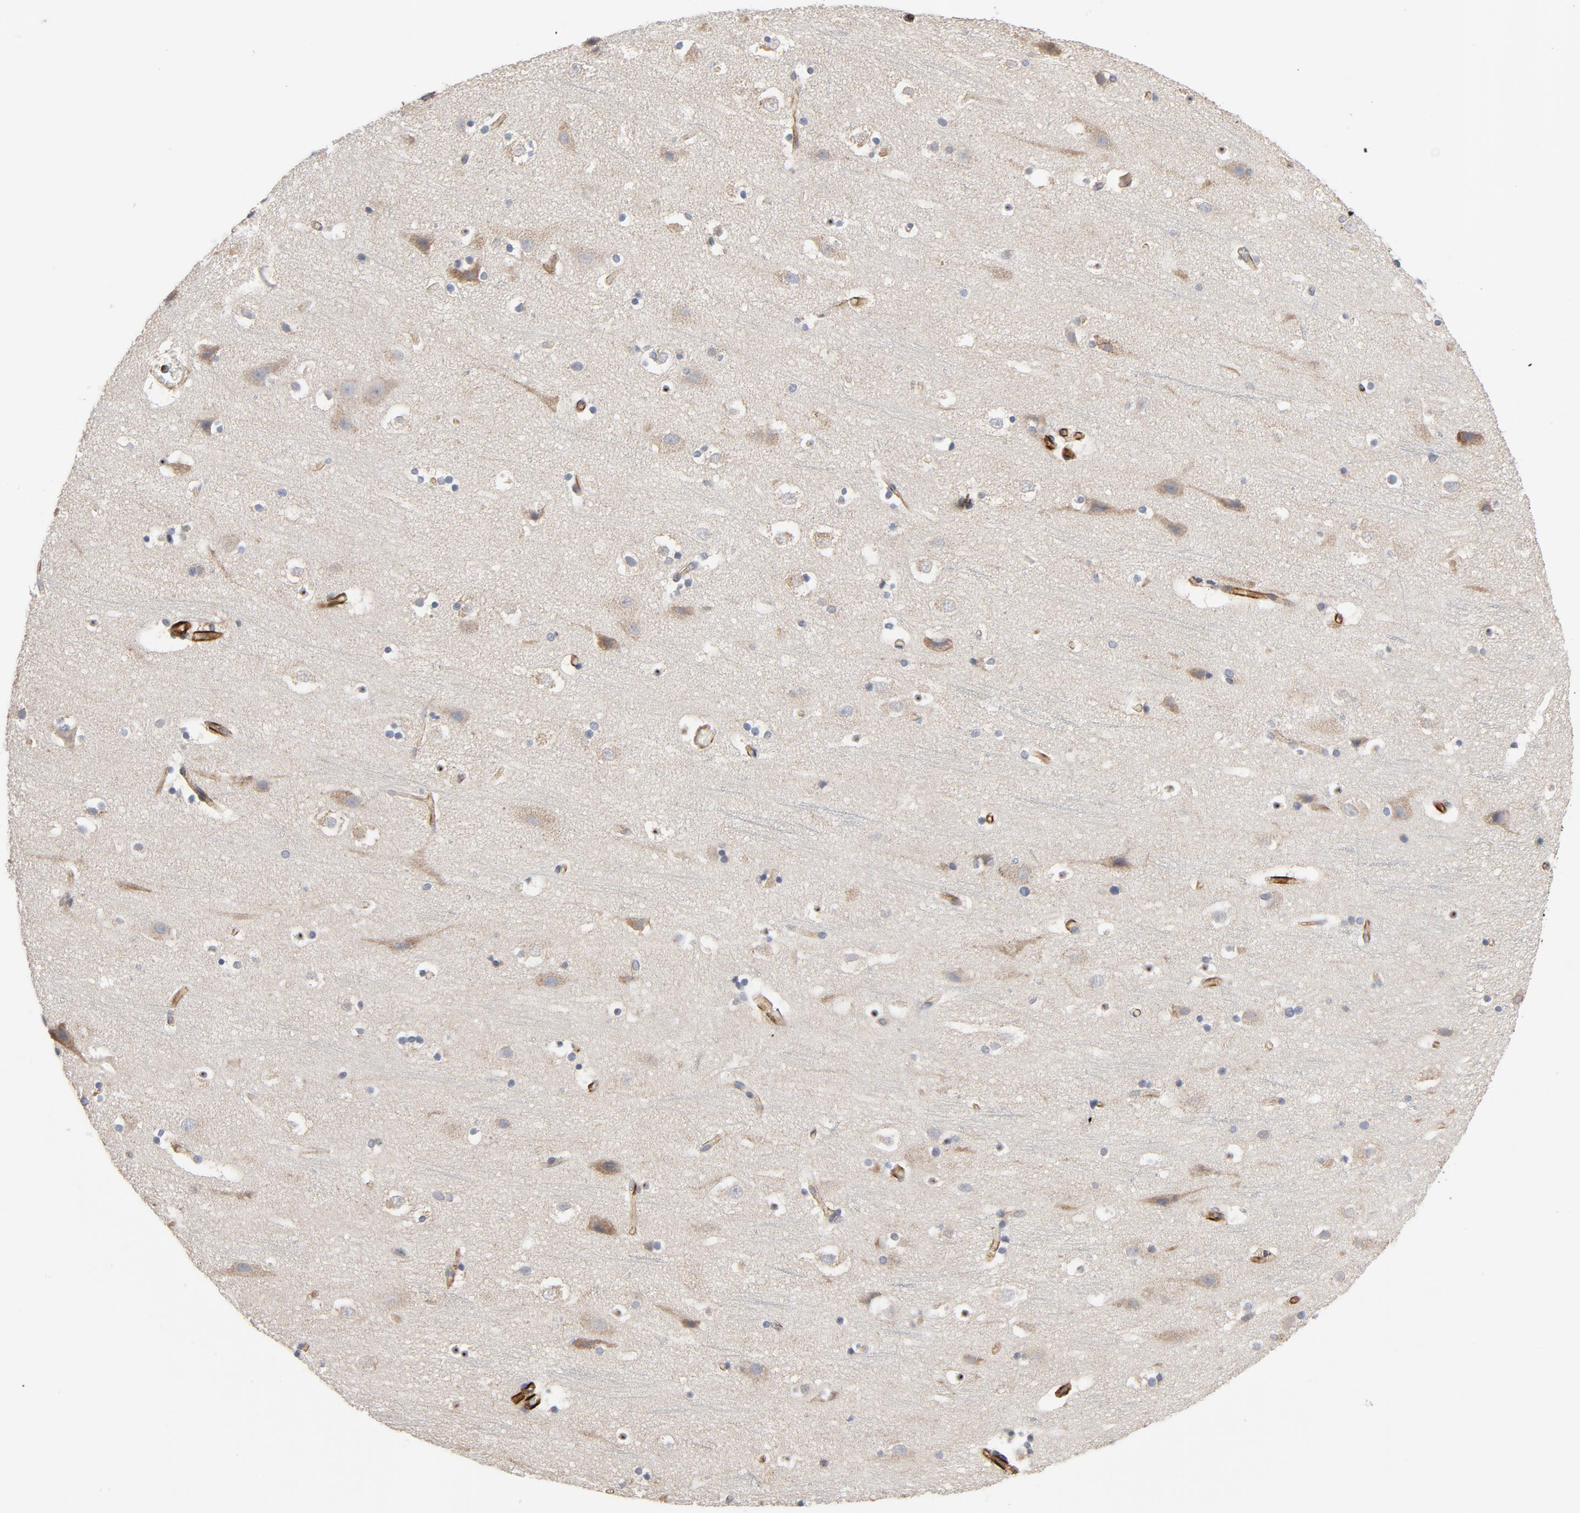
{"staining": {"intensity": "strong", "quantity": ">75%", "location": "cytoplasmic/membranous"}, "tissue": "cerebral cortex", "cell_type": "Endothelial cells", "image_type": "normal", "snomed": [{"axis": "morphology", "description": "Normal tissue, NOS"}, {"axis": "topography", "description": "Cerebral cortex"}], "caption": "Endothelial cells exhibit strong cytoplasmic/membranous positivity in approximately >75% of cells in benign cerebral cortex. The staining is performed using DAB brown chromogen to label protein expression. The nuclei are counter-stained blue using hematoxylin.", "gene": "FAM118A", "patient": {"sex": "male", "age": 45}}